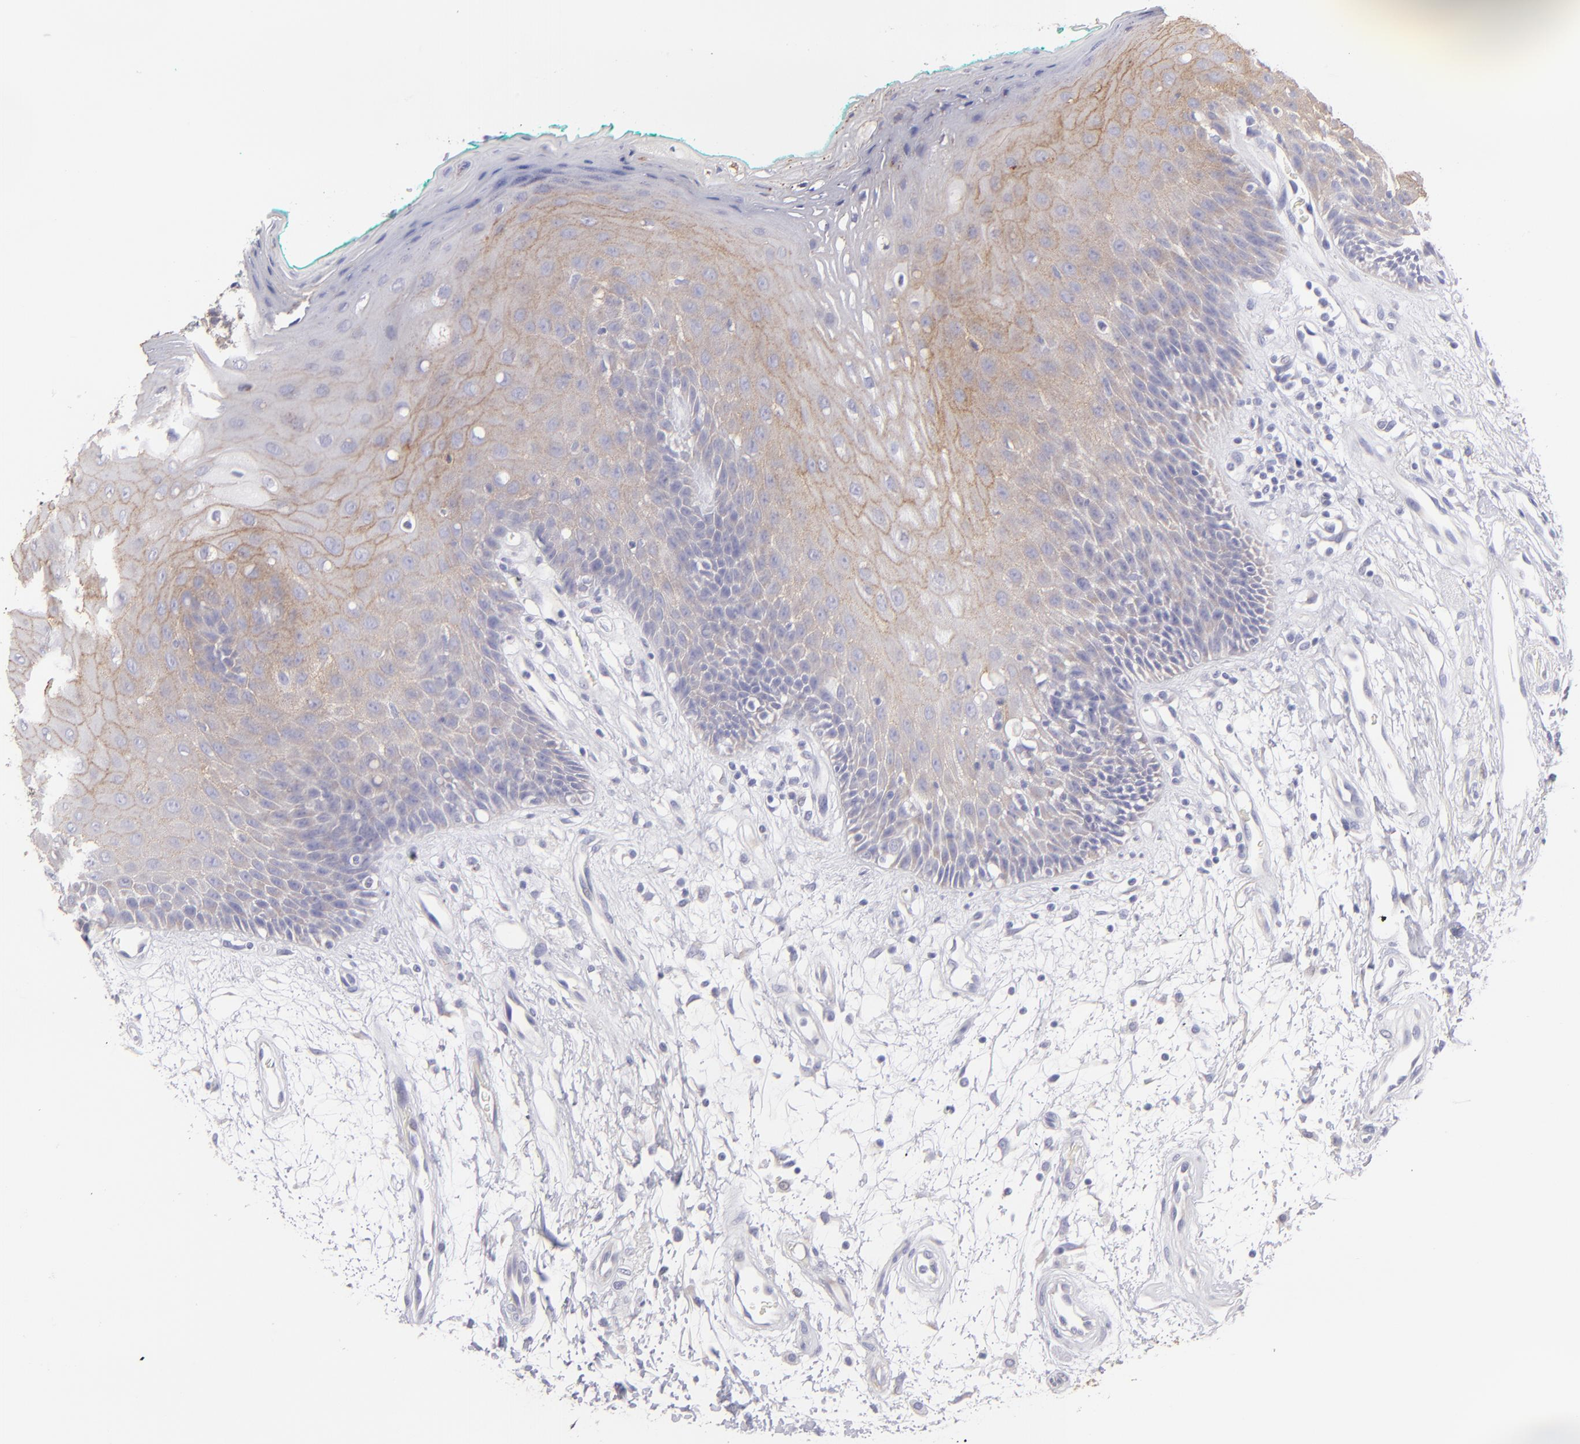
{"staining": {"intensity": "moderate", "quantity": "25%-75%", "location": "cytoplasmic/membranous"}, "tissue": "oral mucosa", "cell_type": "Squamous epithelial cells", "image_type": "normal", "snomed": [{"axis": "morphology", "description": "Normal tissue, NOS"}, {"axis": "morphology", "description": "Squamous cell carcinoma, NOS"}, {"axis": "topography", "description": "Skeletal muscle"}, {"axis": "topography", "description": "Oral tissue"}, {"axis": "topography", "description": "Head-Neck"}], "caption": "Approximately 25%-75% of squamous epithelial cells in unremarkable oral mucosa reveal moderate cytoplasmic/membranous protein positivity as visualized by brown immunohistochemical staining.", "gene": "CLDN4", "patient": {"sex": "female", "age": 84}}